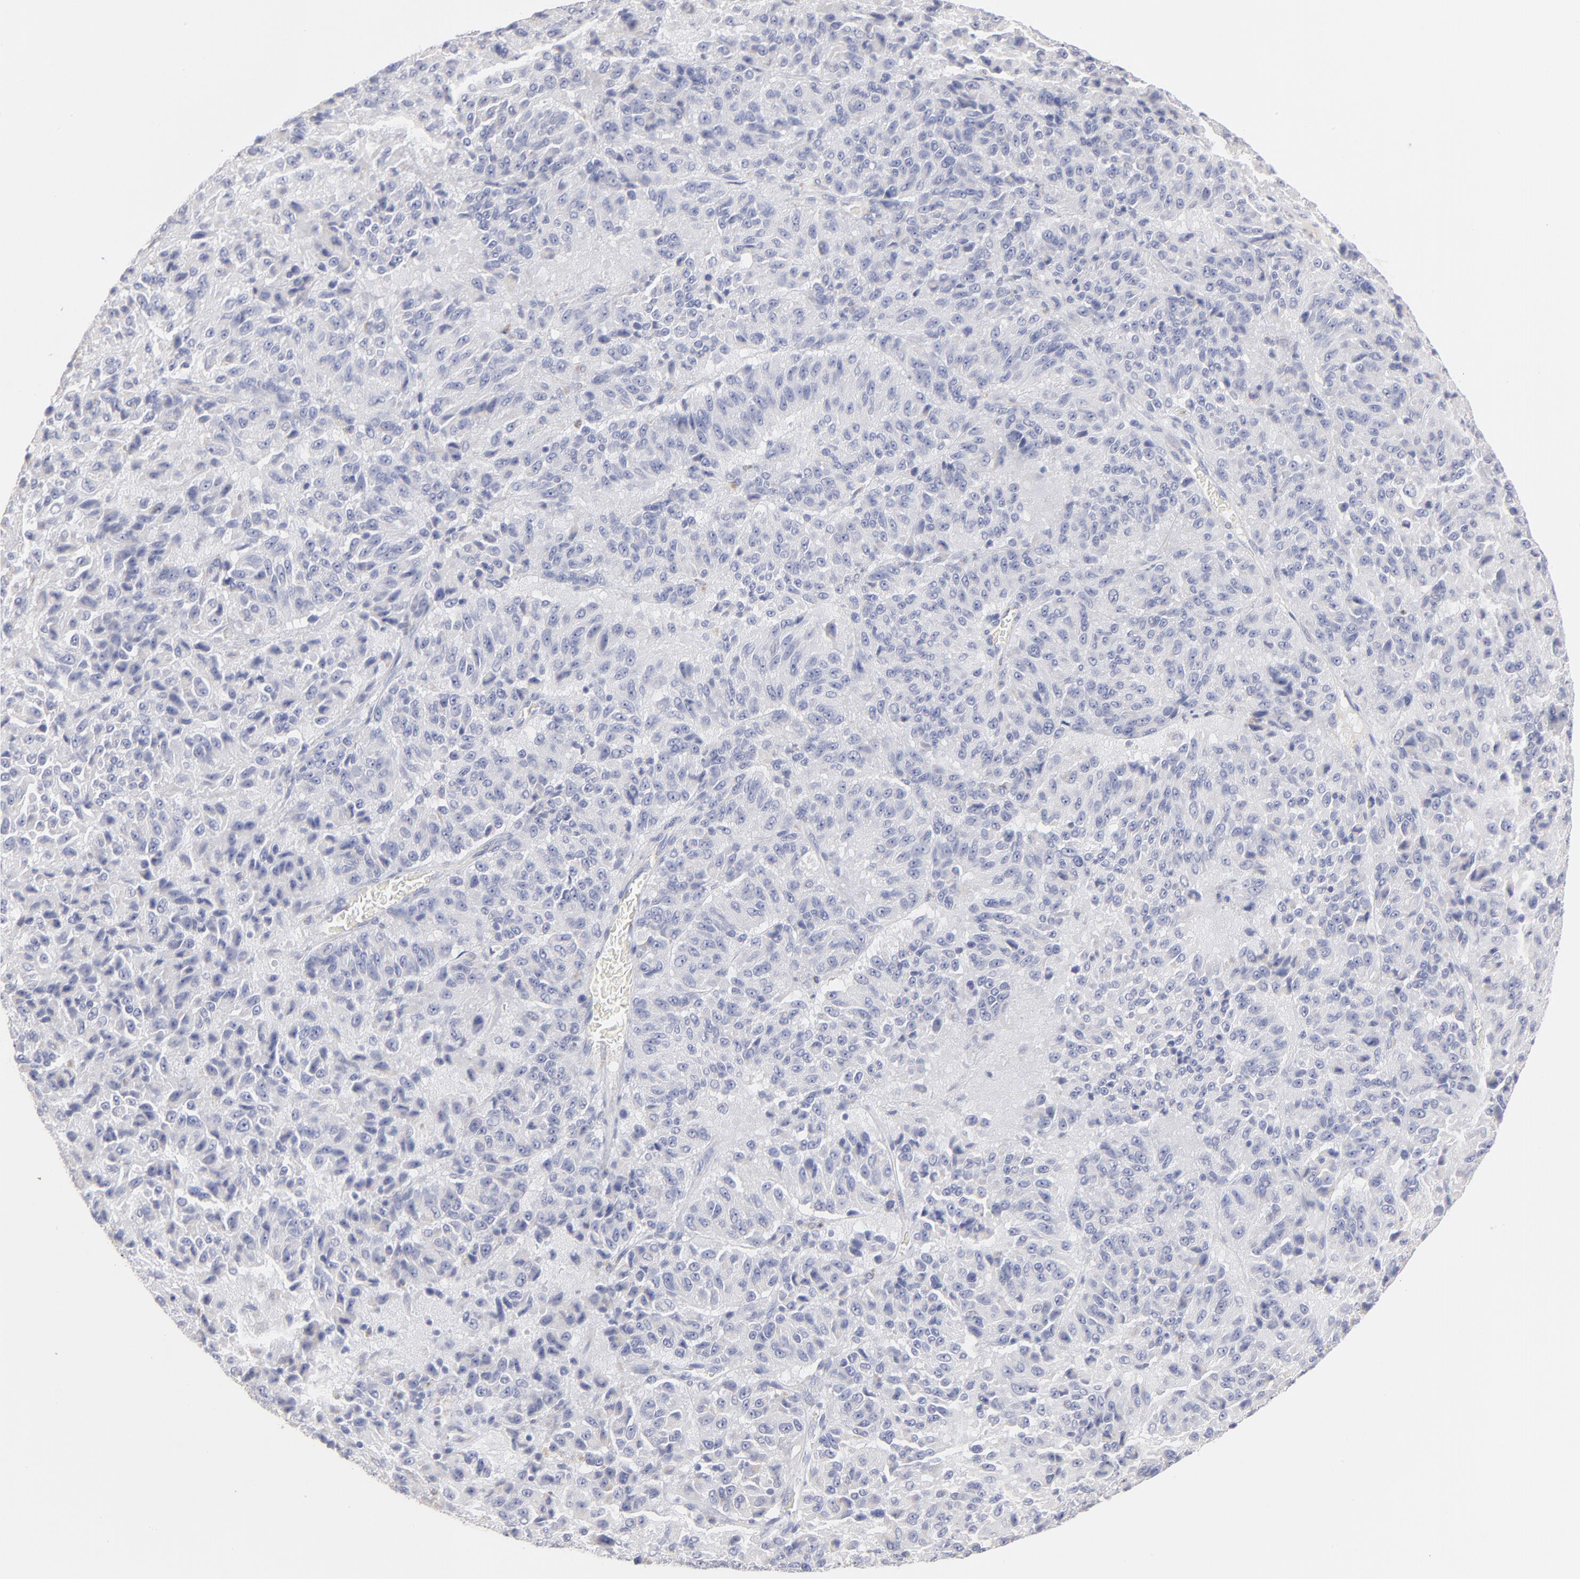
{"staining": {"intensity": "negative", "quantity": "none", "location": "none"}, "tissue": "melanoma", "cell_type": "Tumor cells", "image_type": "cancer", "snomed": [{"axis": "morphology", "description": "Malignant melanoma, Metastatic site"}, {"axis": "topography", "description": "Lung"}], "caption": "This image is of melanoma stained with IHC to label a protein in brown with the nuclei are counter-stained blue. There is no expression in tumor cells. (Stains: DAB IHC with hematoxylin counter stain, Microscopy: brightfield microscopy at high magnification).", "gene": "TST", "patient": {"sex": "male", "age": 64}}